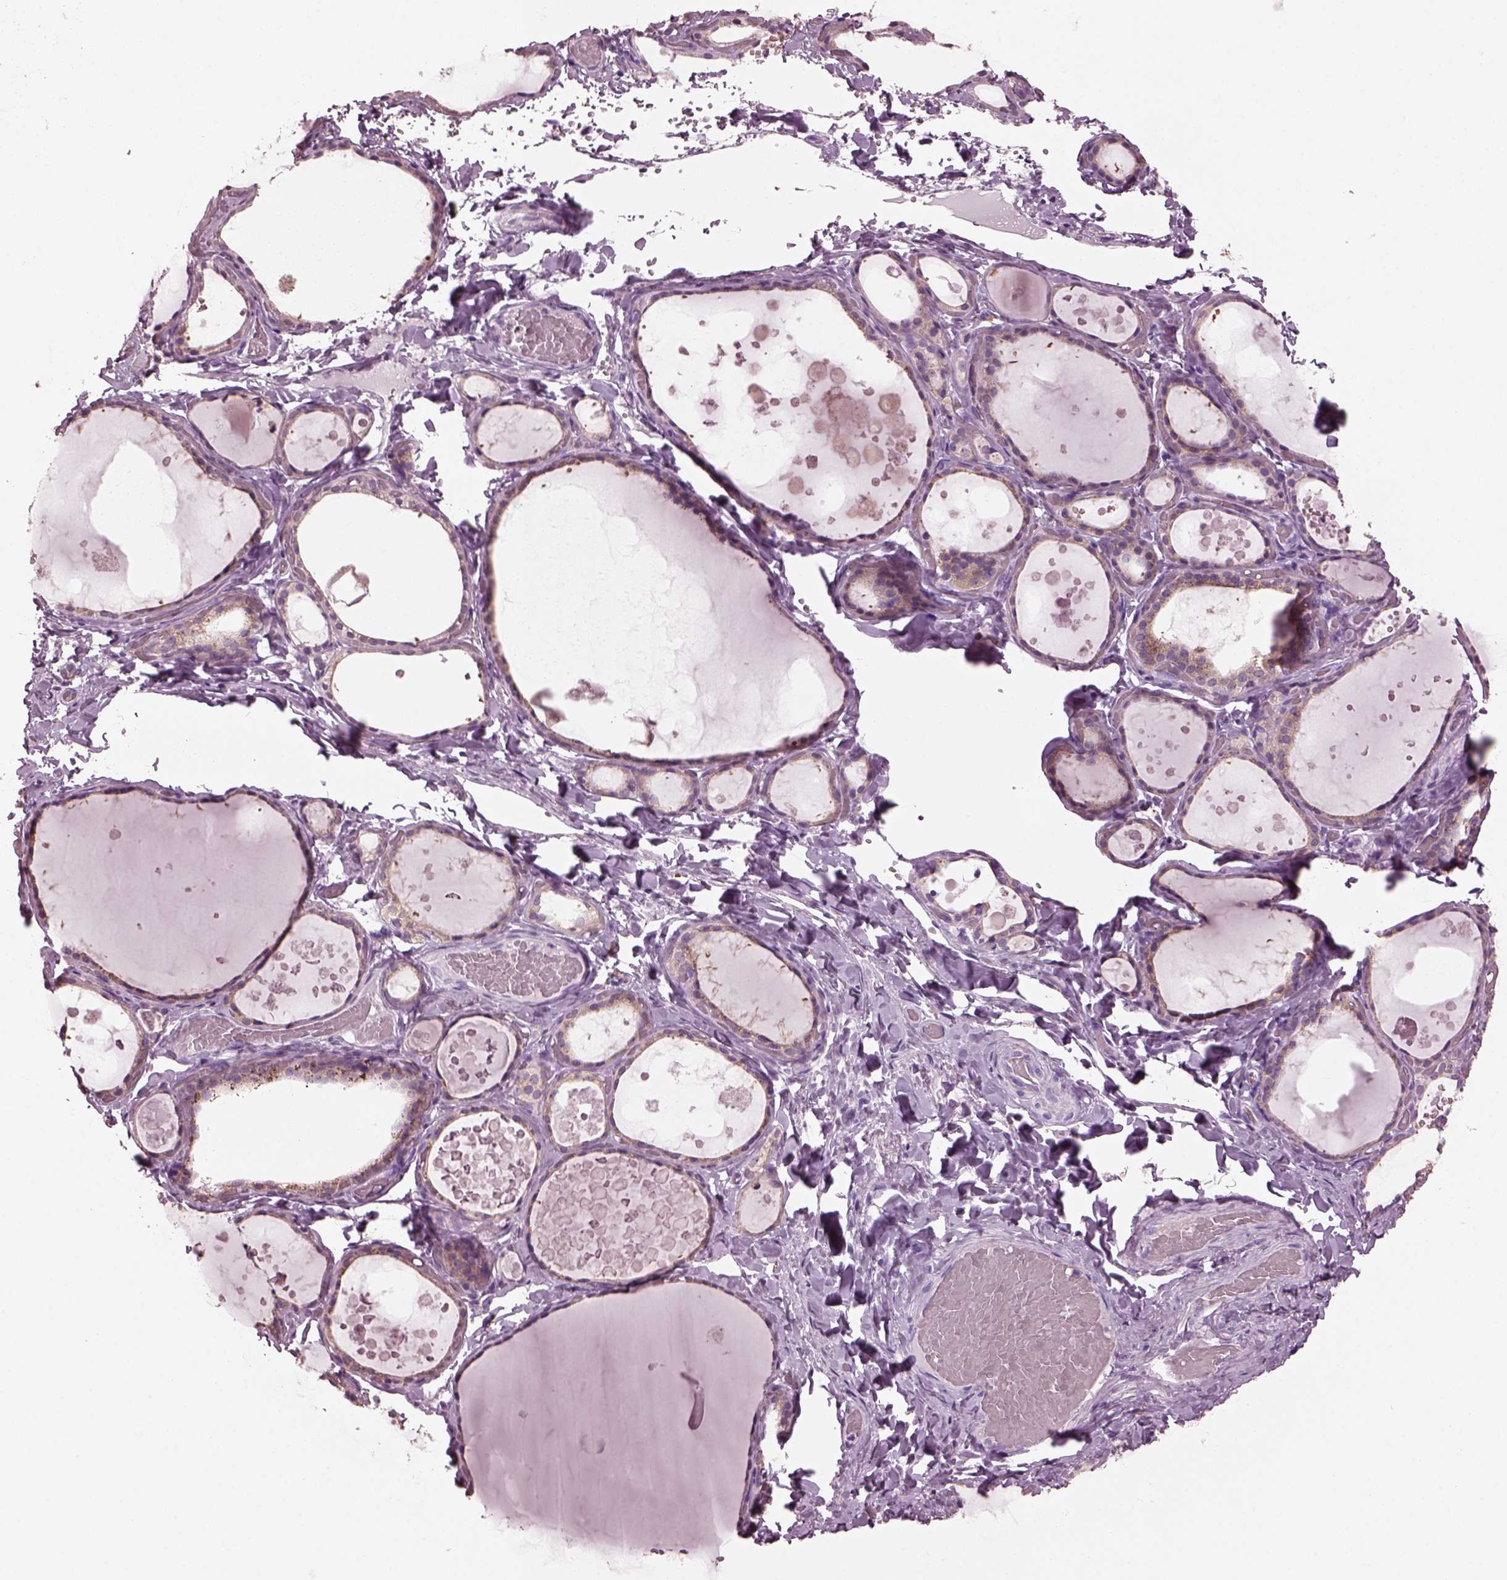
{"staining": {"intensity": "negative", "quantity": "none", "location": "none"}, "tissue": "thyroid gland", "cell_type": "Glandular cells", "image_type": "normal", "snomed": [{"axis": "morphology", "description": "Normal tissue, NOS"}, {"axis": "topography", "description": "Thyroid gland"}], "caption": "An immunohistochemistry image of normal thyroid gland is shown. There is no staining in glandular cells of thyroid gland. (DAB IHC visualized using brightfield microscopy, high magnification).", "gene": "SHTN1", "patient": {"sex": "female", "age": 56}}